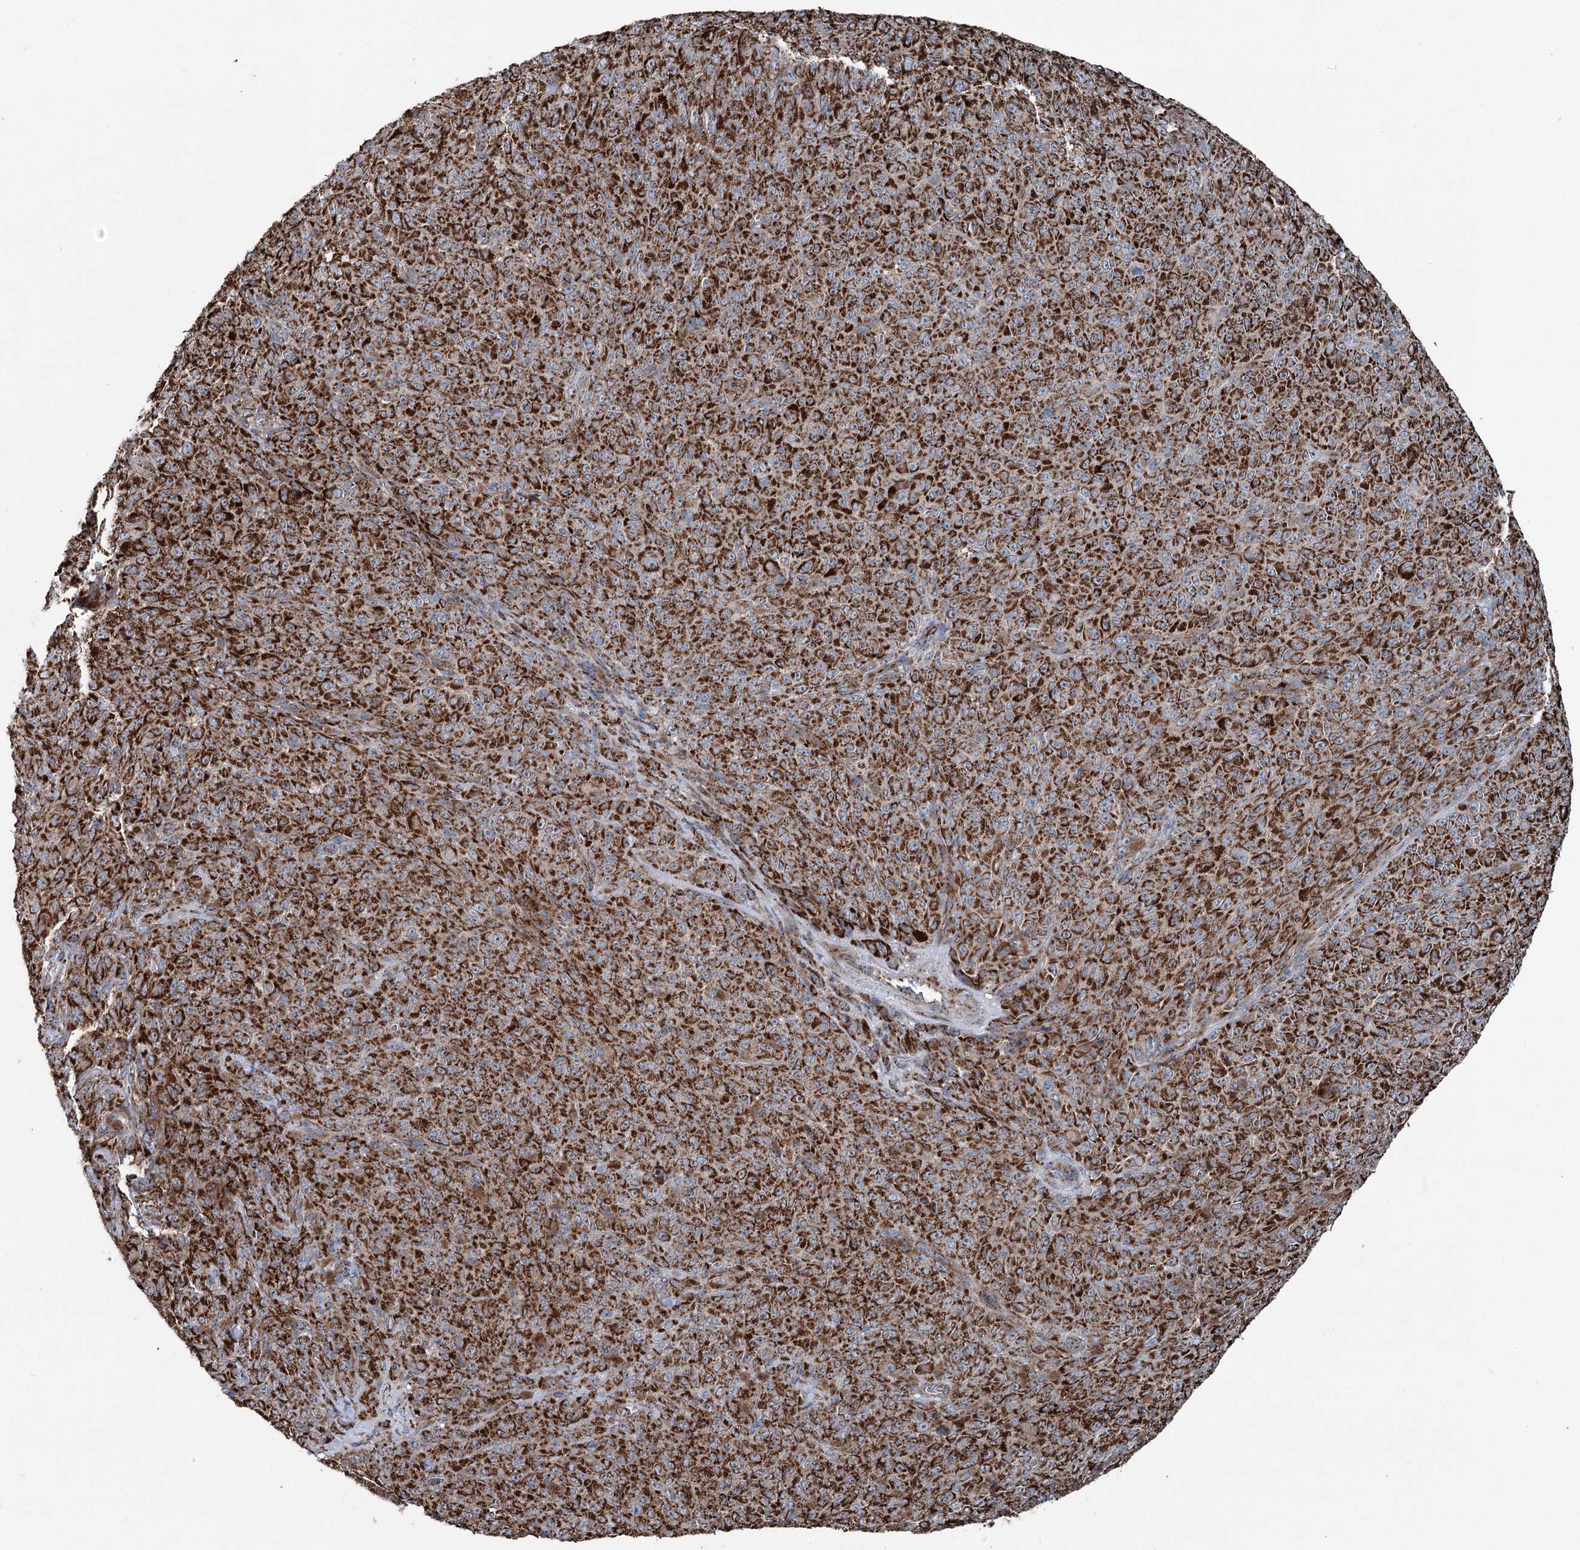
{"staining": {"intensity": "strong", "quantity": ">75%", "location": "cytoplasmic/membranous"}, "tissue": "melanoma", "cell_type": "Tumor cells", "image_type": "cancer", "snomed": [{"axis": "morphology", "description": "Malignant melanoma, NOS"}, {"axis": "topography", "description": "Skin"}], "caption": "Immunohistochemistry (IHC) staining of malignant melanoma, which demonstrates high levels of strong cytoplasmic/membranous positivity in about >75% of tumor cells indicating strong cytoplasmic/membranous protein positivity. The staining was performed using DAB (brown) for protein detection and nuclei were counterstained in hematoxylin (blue).", "gene": "UCN3", "patient": {"sex": "female", "age": 82}}